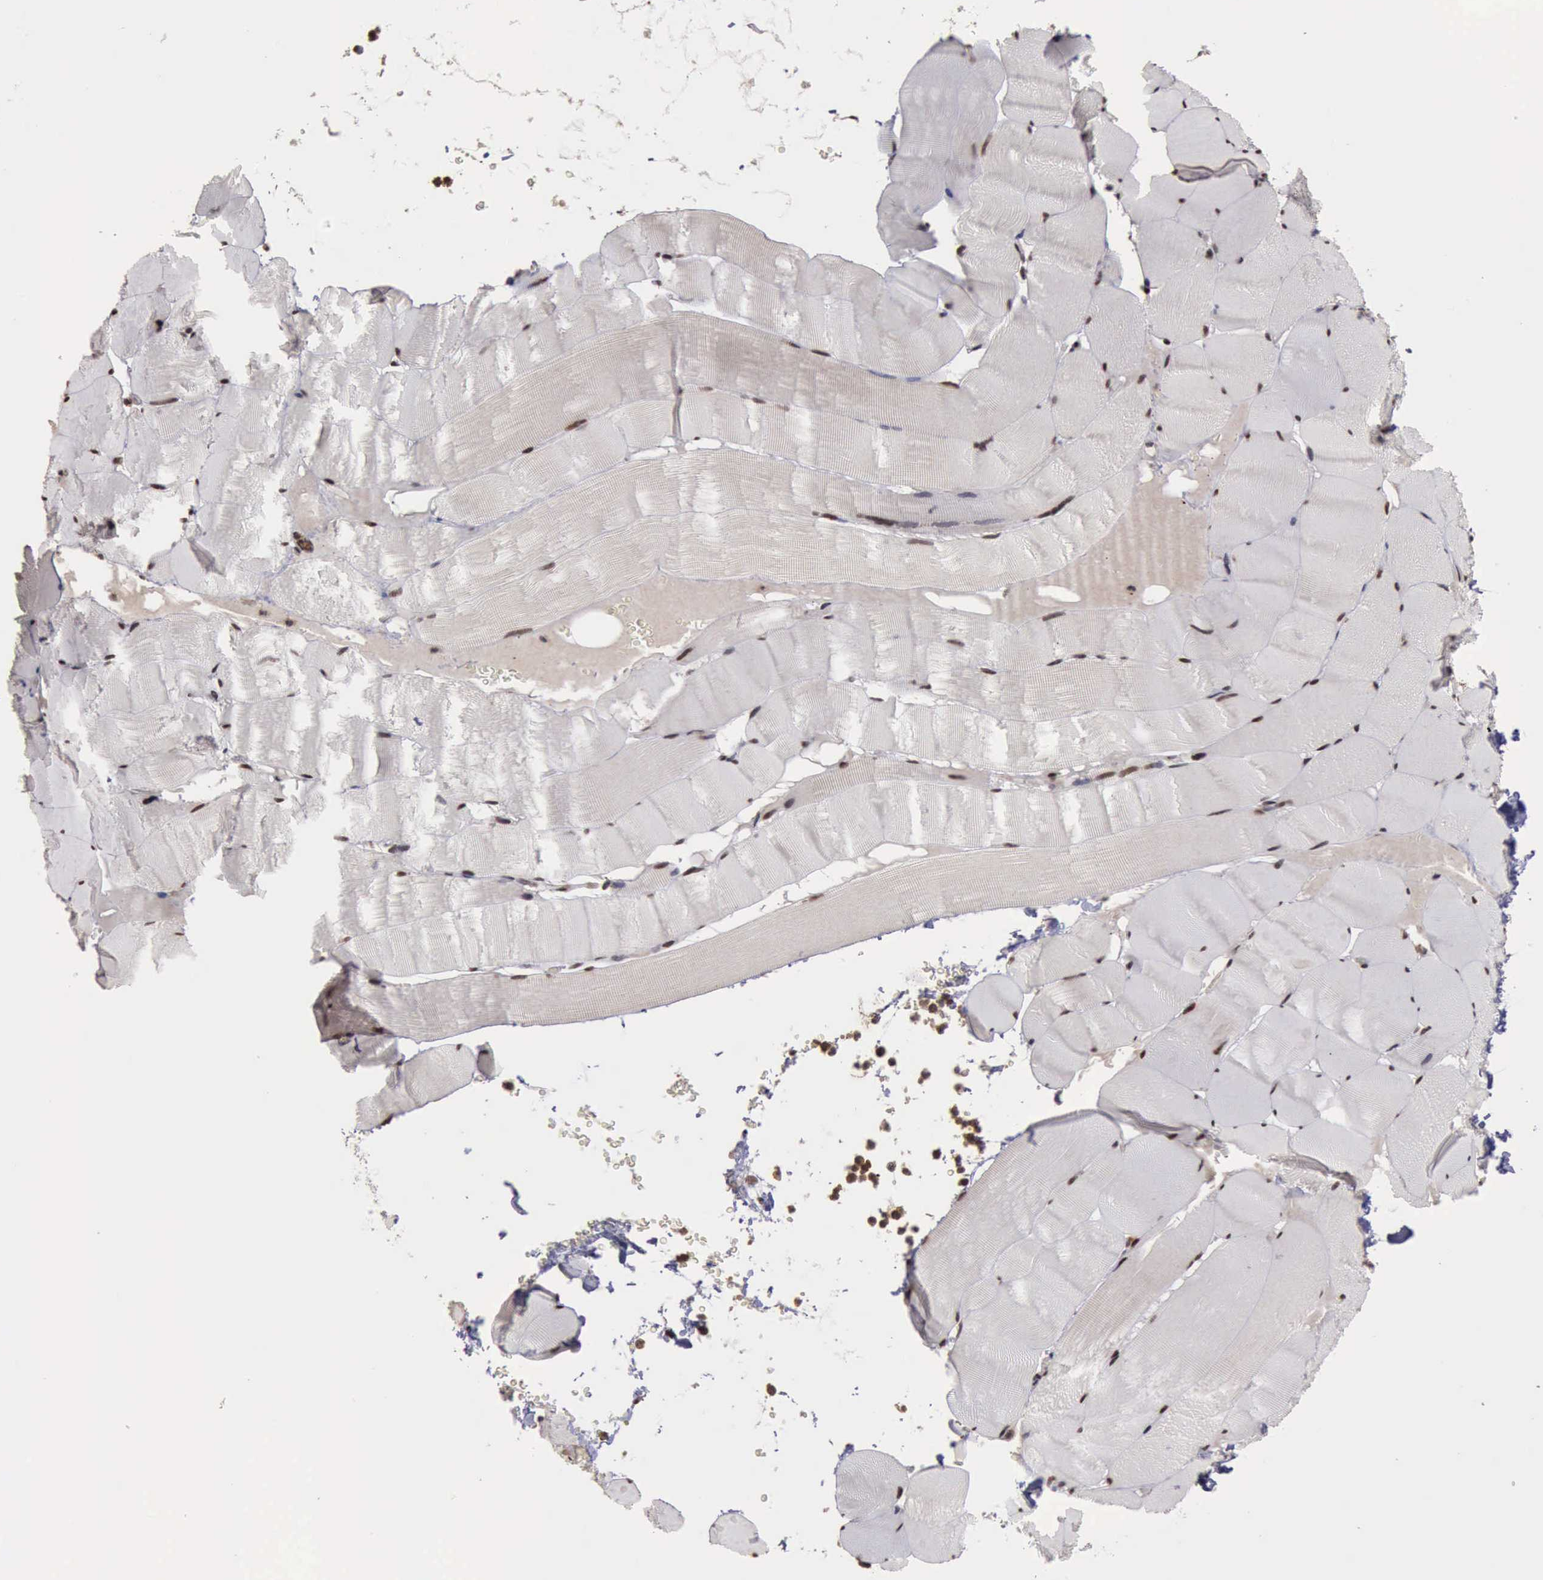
{"staining": {"intensity": "moderate", "quantity": ">75%", "location": "nuclear"}, "tissue": "skeletal muscle", "cell_type": "Myocytes", "image_type": "normal", "snomed": [{"axis": "morphology", "description": "Normal tissue, NOS"}, {"axis": "topography", "description": "Skeletal muscle"}], "caption": "Human skeletal muscle stained with a brown dye demonstrates moderate nuclear positive staining in approximately >75% of myocytes.", "gene": "TRMT2A", "patient": {"sex": "male", "age": 62}}